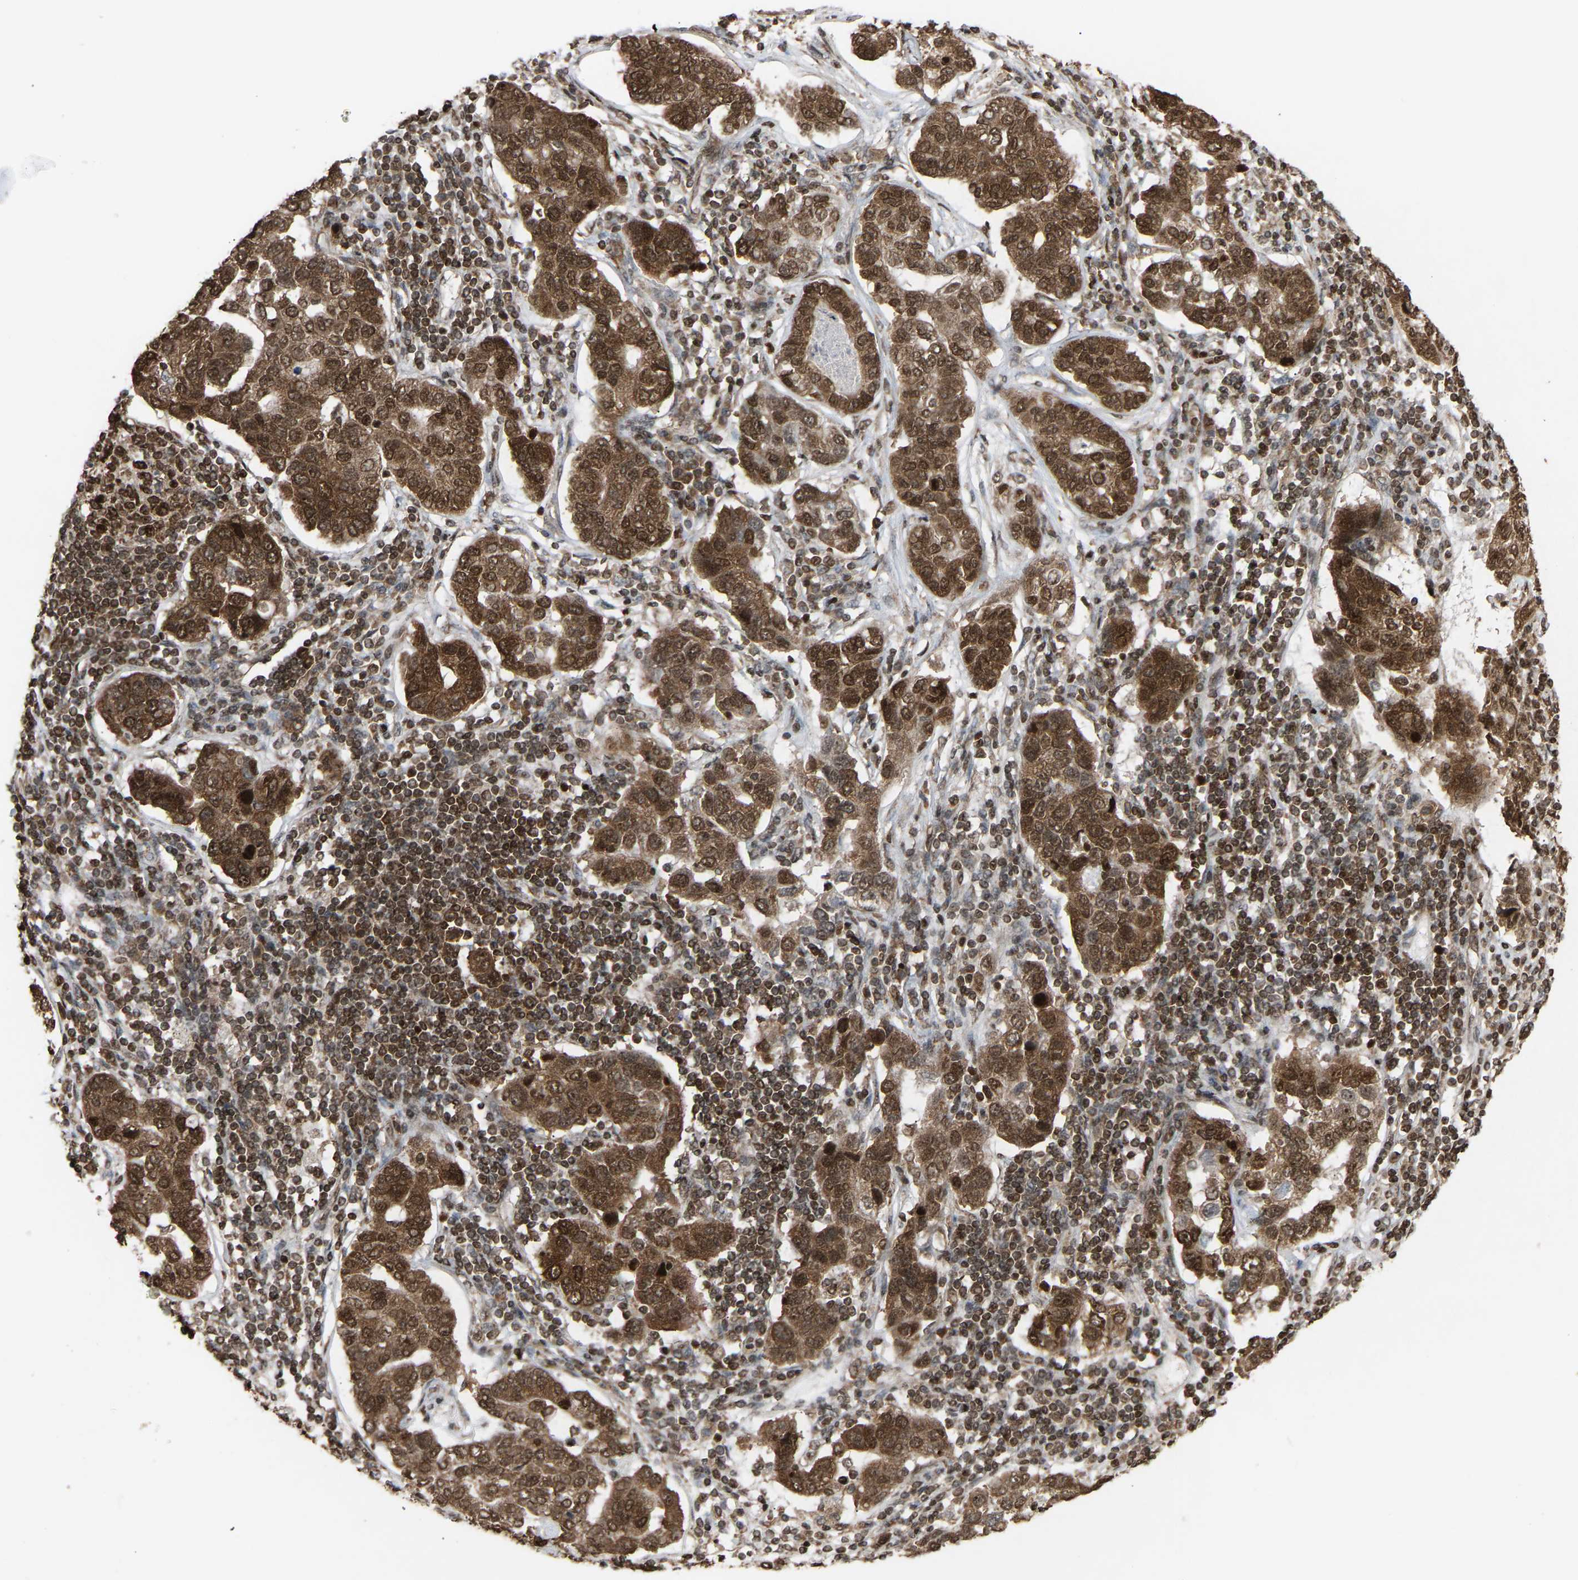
{"staining": {"intensity": "strong", "quantity": ">75%", "location": "cytoplasmic/membranous,nuclear"}, "tissue": "pancreatic cancer", "cell_type": "Tumor cells", "image_type": "cancer", "snomed": [{"axis": "morphology", "description": "Adenocarcinoma, NOS"}, {"axis": "topography", "description": "Pancreas"}], "caption": "Human pancreatic cancer (adenocarcinoma) stained for a protein (brown) demonstrates strong cytoplasmic/membranous and nuclear positive expression in approximately >75% of tumor cells.", "gene": "ALYREF", "patient": {"sex": "female", "age": 61}}